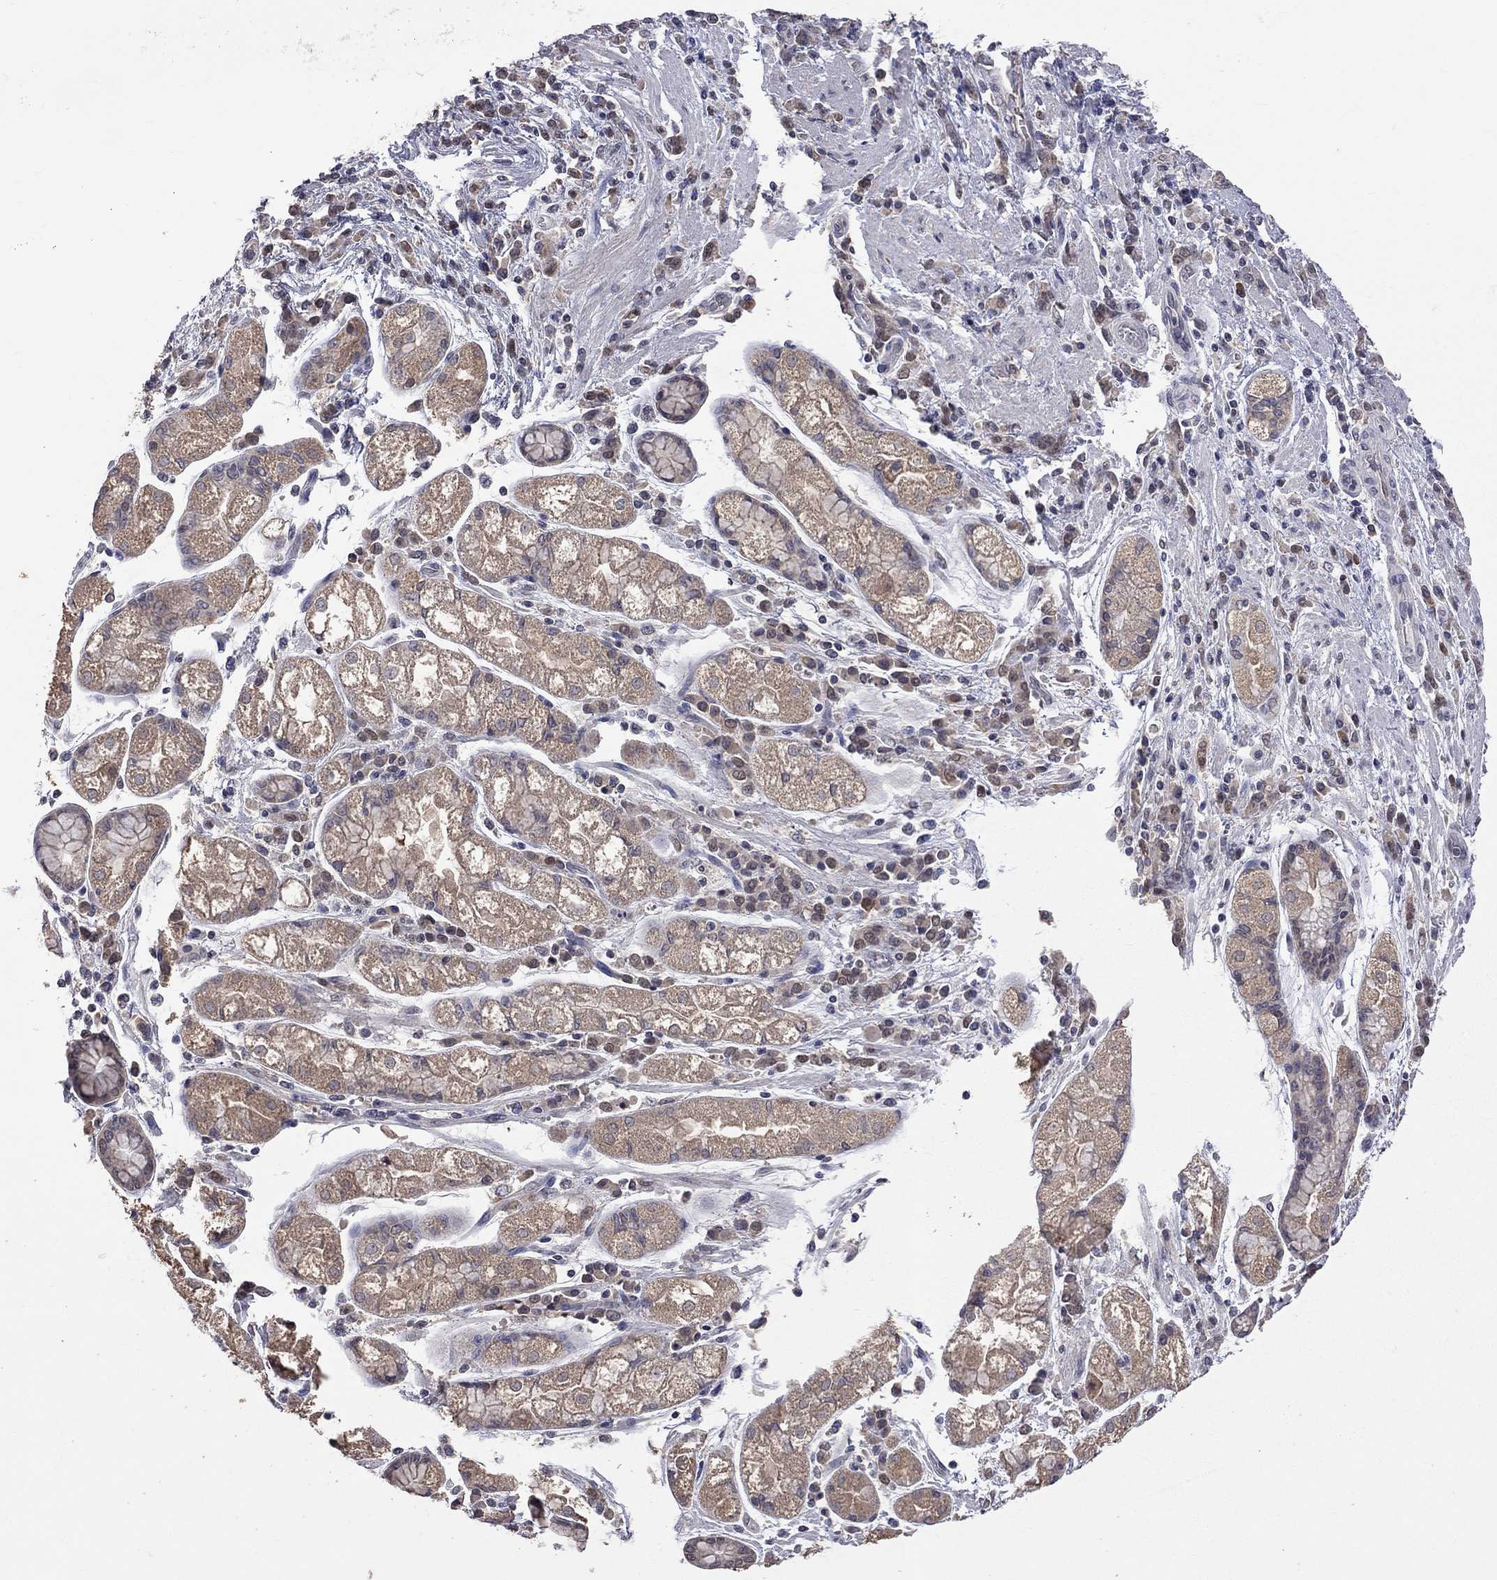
{"staining": {"intensity": "weak", "quantity": ">75%", "location": "cytoplasmic/membranous"}, "tissue": "stomach cancer", "cell_type": "Tumor cells", "image_type": "cancer", "snomed": [{"axis": "morphology", "description": "Adenocarcinoma, NOS"}, {"axis": "topography", "description": "Stomach"}], "caption": "Immunohistochemical staining of human stomach cancer (adenocarcinoma) demonstrates weak cytoplasmic/membranous protein staining in about >75% of tumor cells.", "gene": "HTR6", "patient": {"sex": "female", "age": 57}}